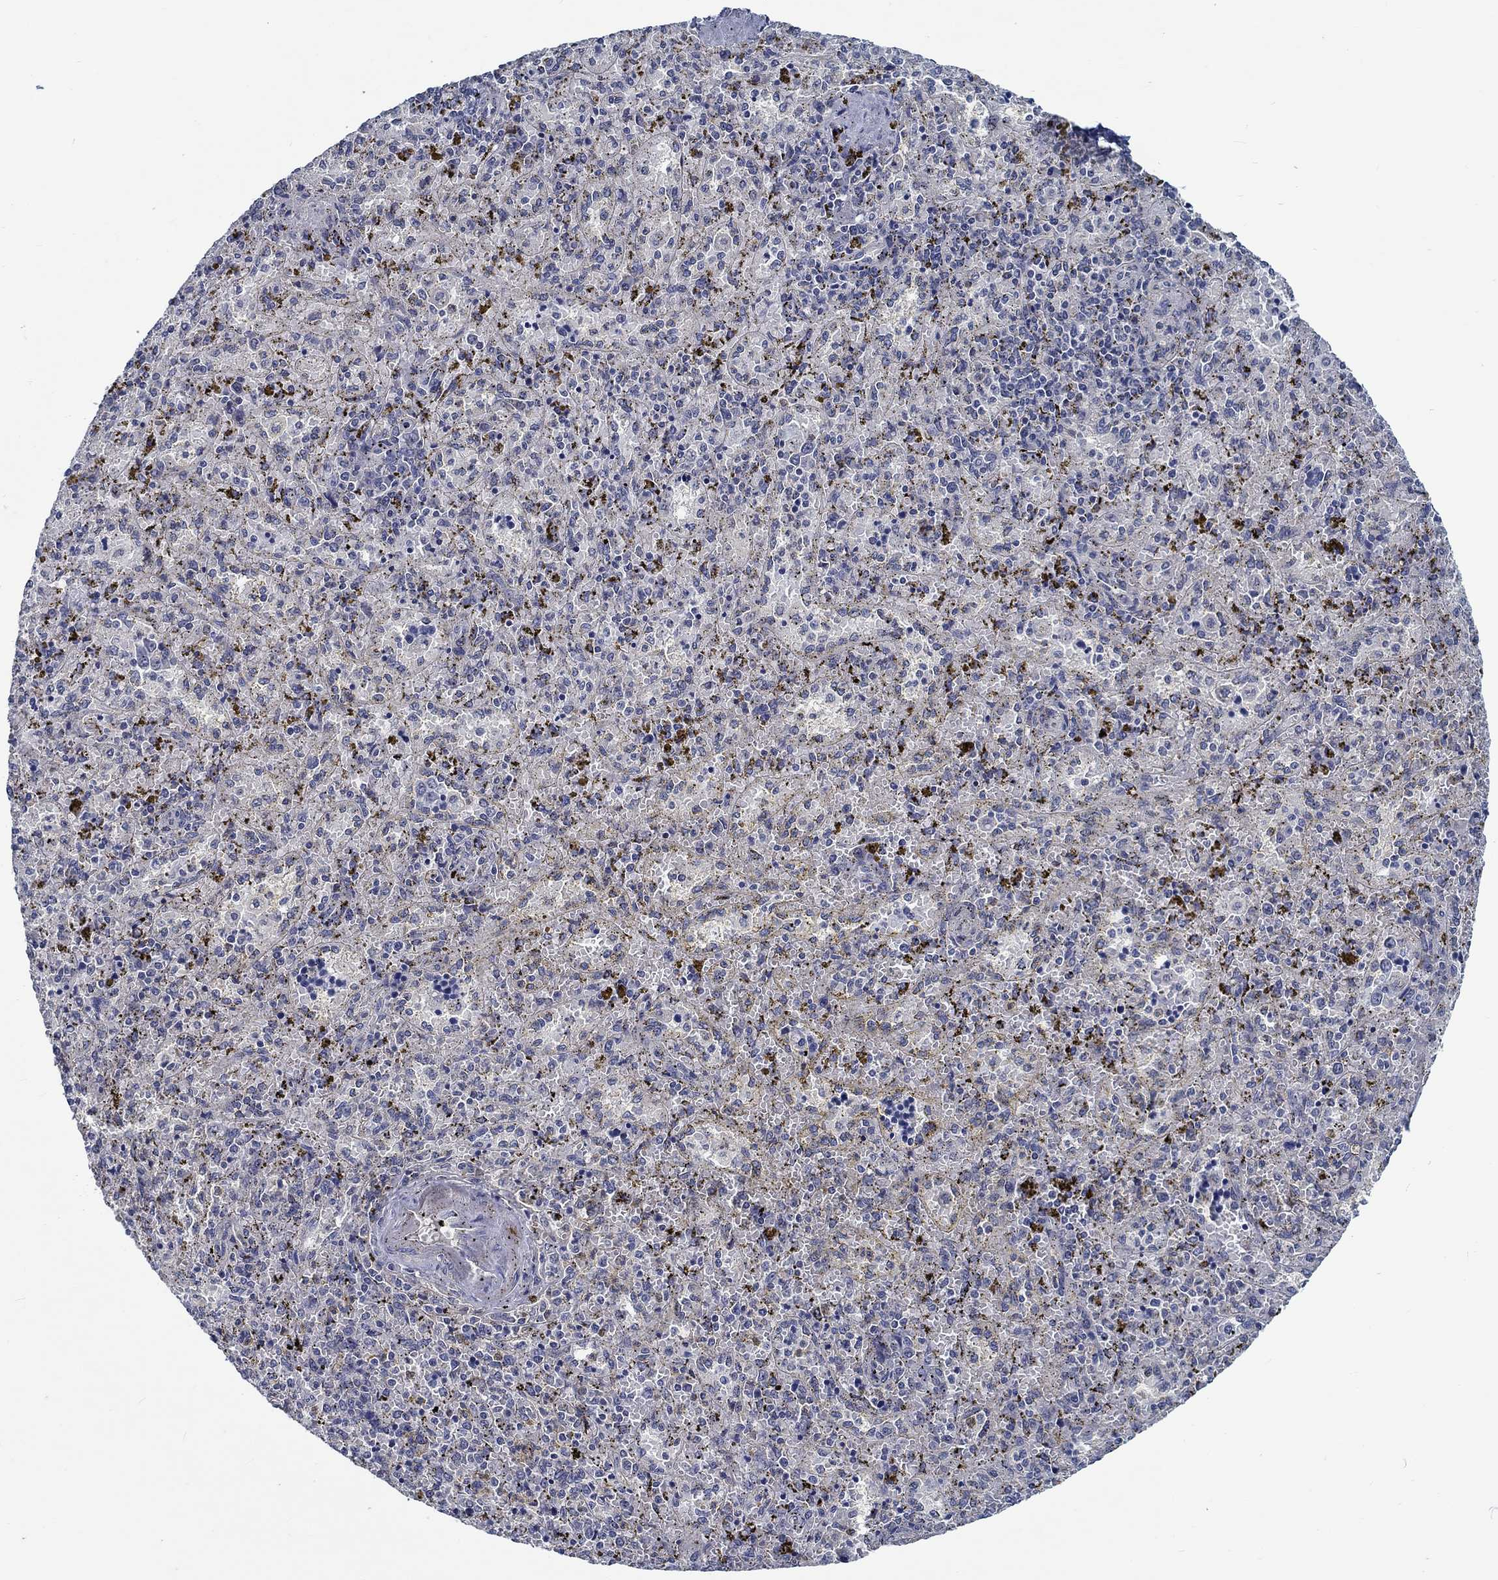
{"staining": {"intensity": "negative", "quantity": "none", "location": "none"}, "tissue": "spleen", "cell_type": "Cells in red pulp", "image_type": "normal", "snomed": [{"axis": "morphology", "description": "Normal tissue, NOS"}, {"axis": "topography", "description": "Spleen"}], "caption": "The IHC image has no significant staining in cells in red pulp of spleen. Brightfield microscopy of immunohistochemistry (IHC) stained with DAB (brown) and hematoxylin (blue), captured at high magnification.", "gene": "MYBPC1", "patient": {"sex": "female", "age": 50}}